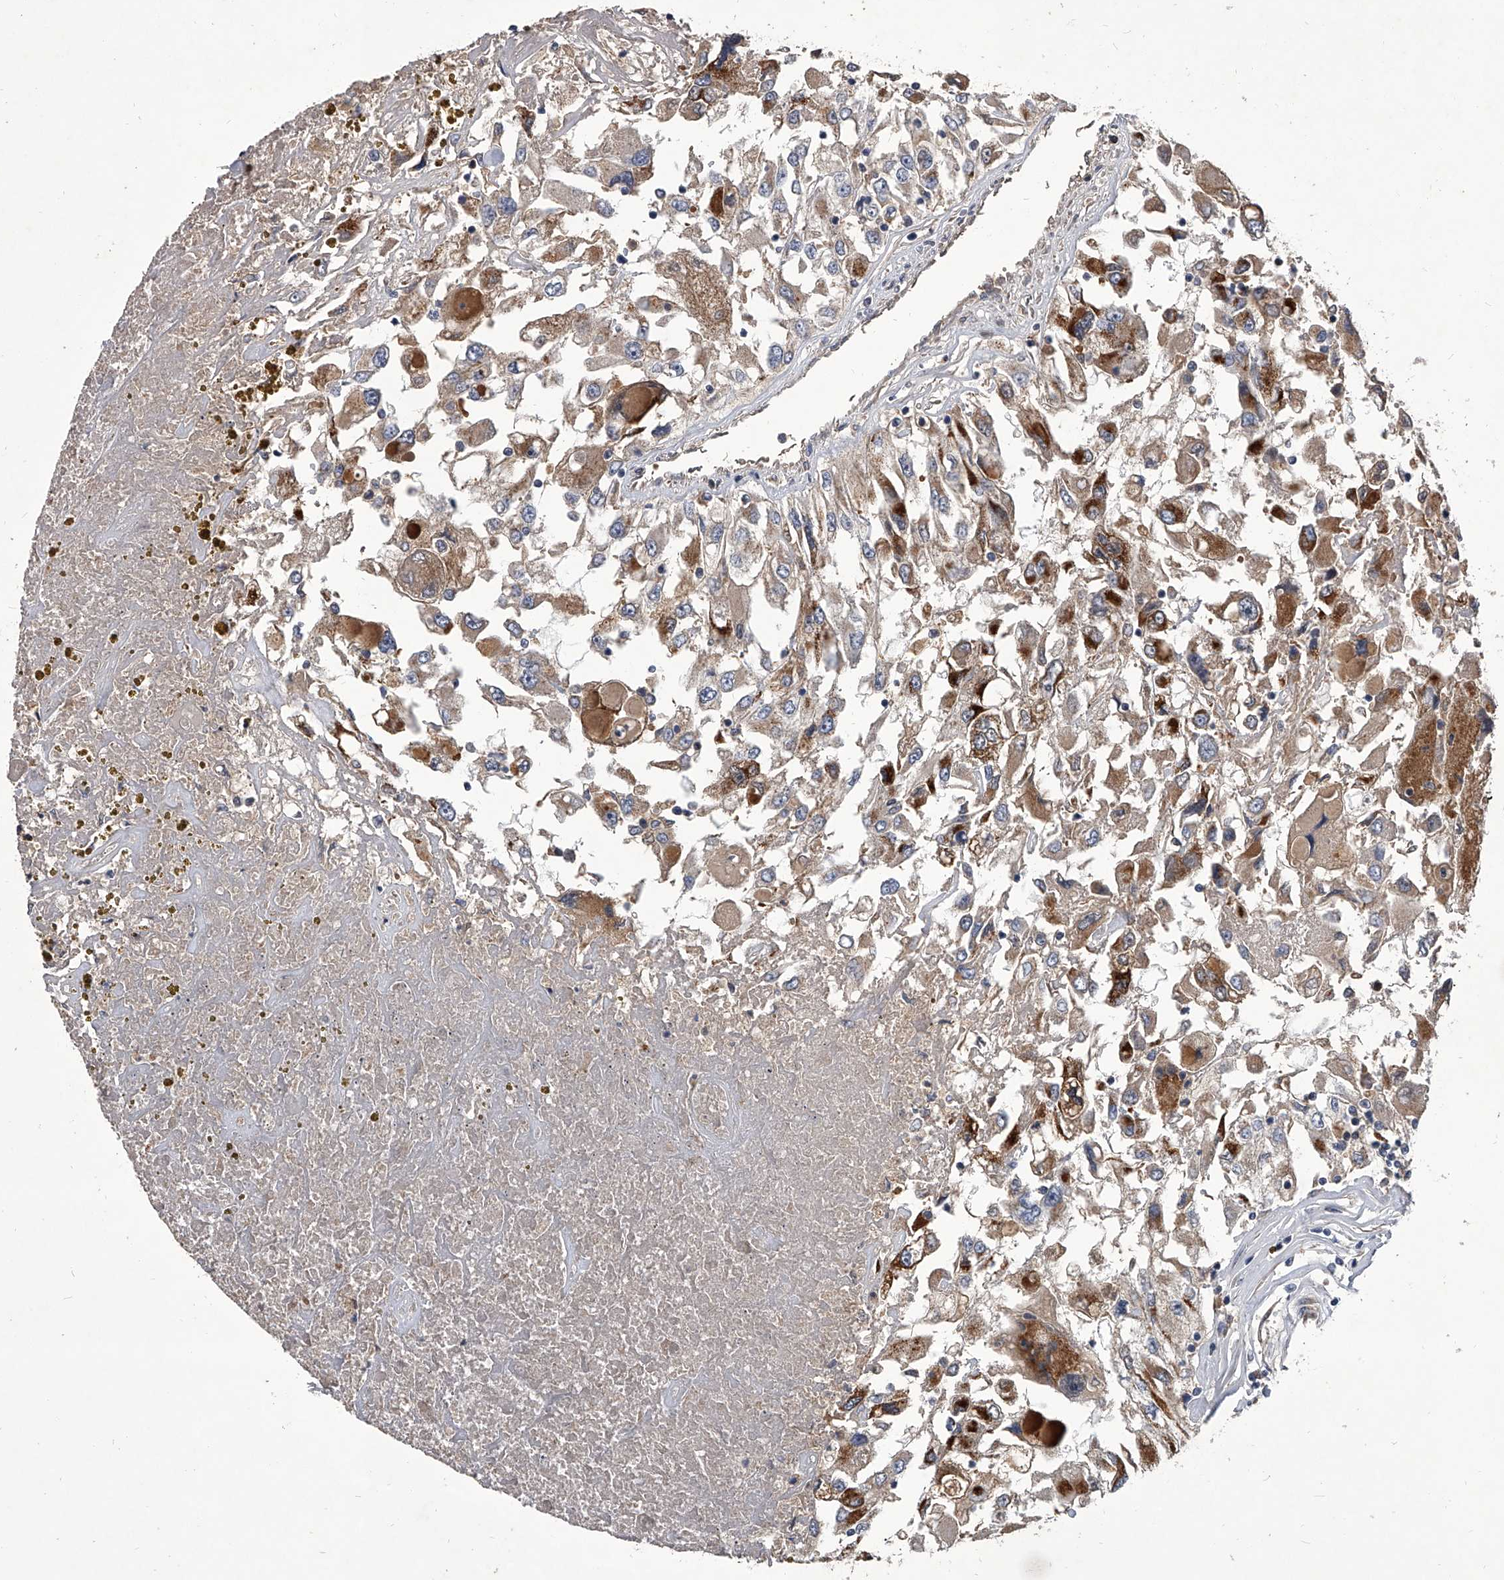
{"staining": {"intensity": "moderate", "quantity": ">75%", "location": "cytoplasmic/membranous"}, "tissue": "renal cancer", "cell_type": "Tumor cells", "image_type": "cancer", "snomed": [{"axis": "morphology", "description": "Adenocarcinoma, NOS"}, {"axis": "topography", "description": "Kidney"}], "caption": "Adenocarcinoma (renal) tissue exhibits moderate cytoplasmic/membranous staining in approximately >75% of tumor cells", "gene": "NRP1", "patient": {"sex": "female", "age": 52}}